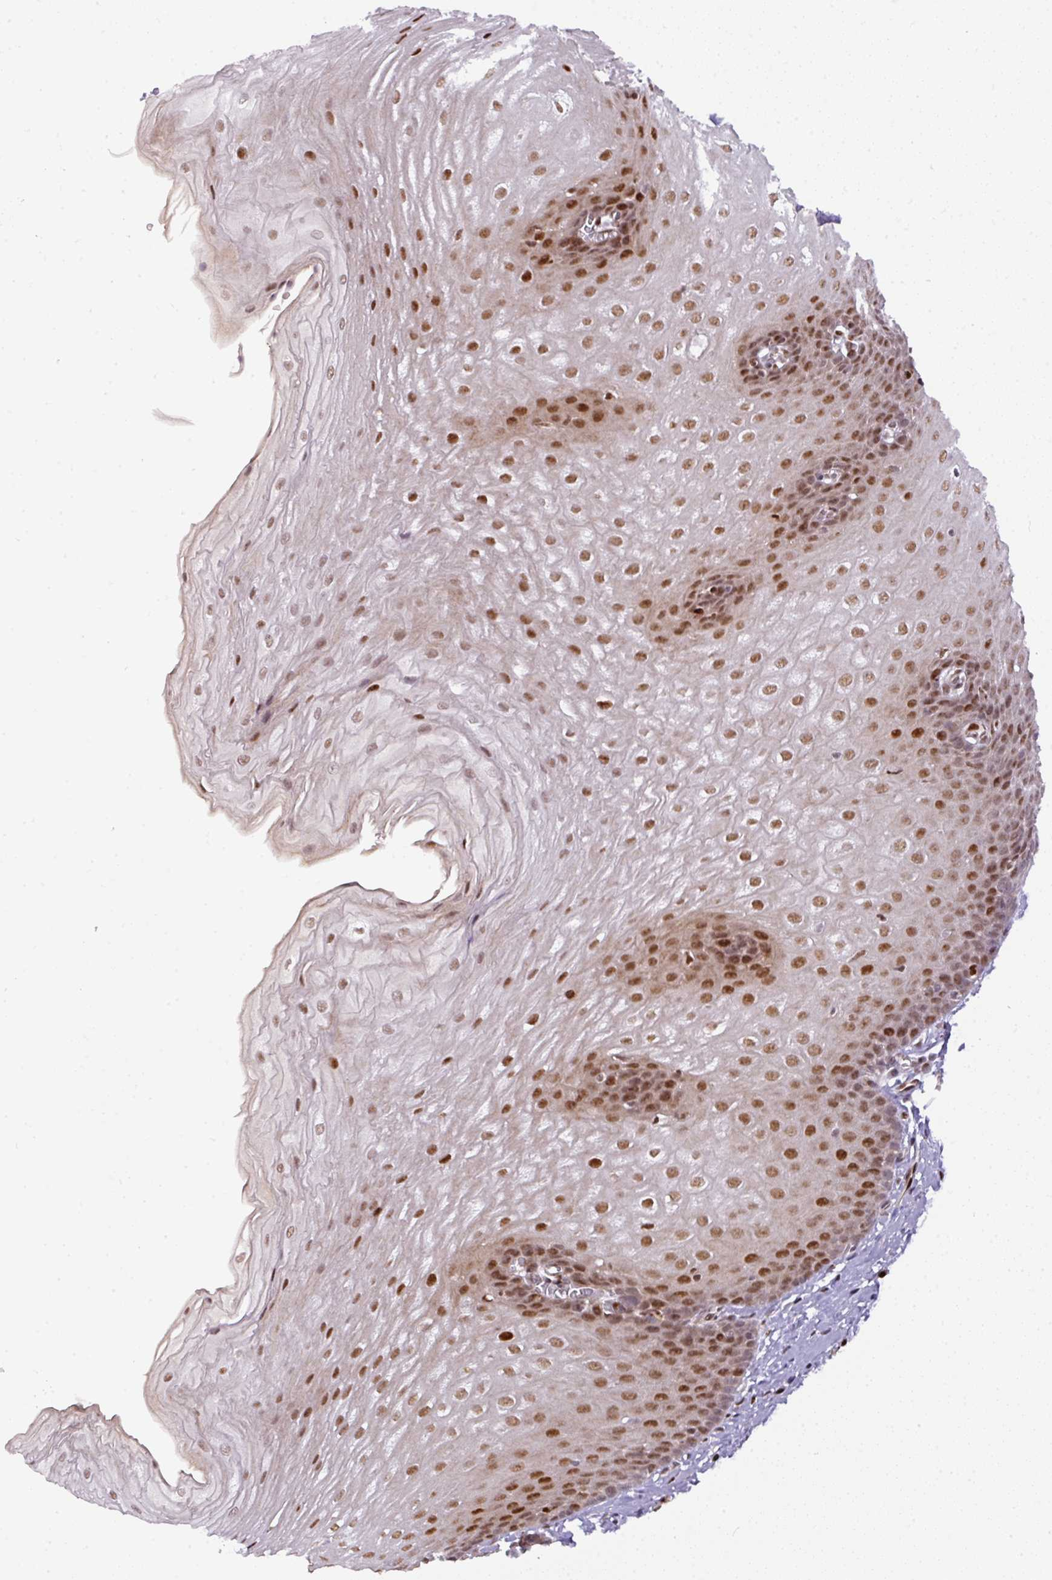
{"staining": {"intensity": "strong", "quantity": "25%-75%", "location": "nuclear"}, "tissue": "esophagus", "cell_type": "Squamous epithelial cells", "image_type": "normal", "snomed": [{"axis": "morphology", "description": "Normal tissue, NOS"}, {"axis": "topography", "description": "Esophagus"}], "caption": "This image reveals unremarkable esophagus stained with immunohistochemistry (IHC) to label a protein in brown. The nuclear of squamous epithelial cells show strong positivity for the protein. Nuclei are counter-stained blue.", "gene": "MYSM1", "patient": {"sex": "male", "age": 70}}